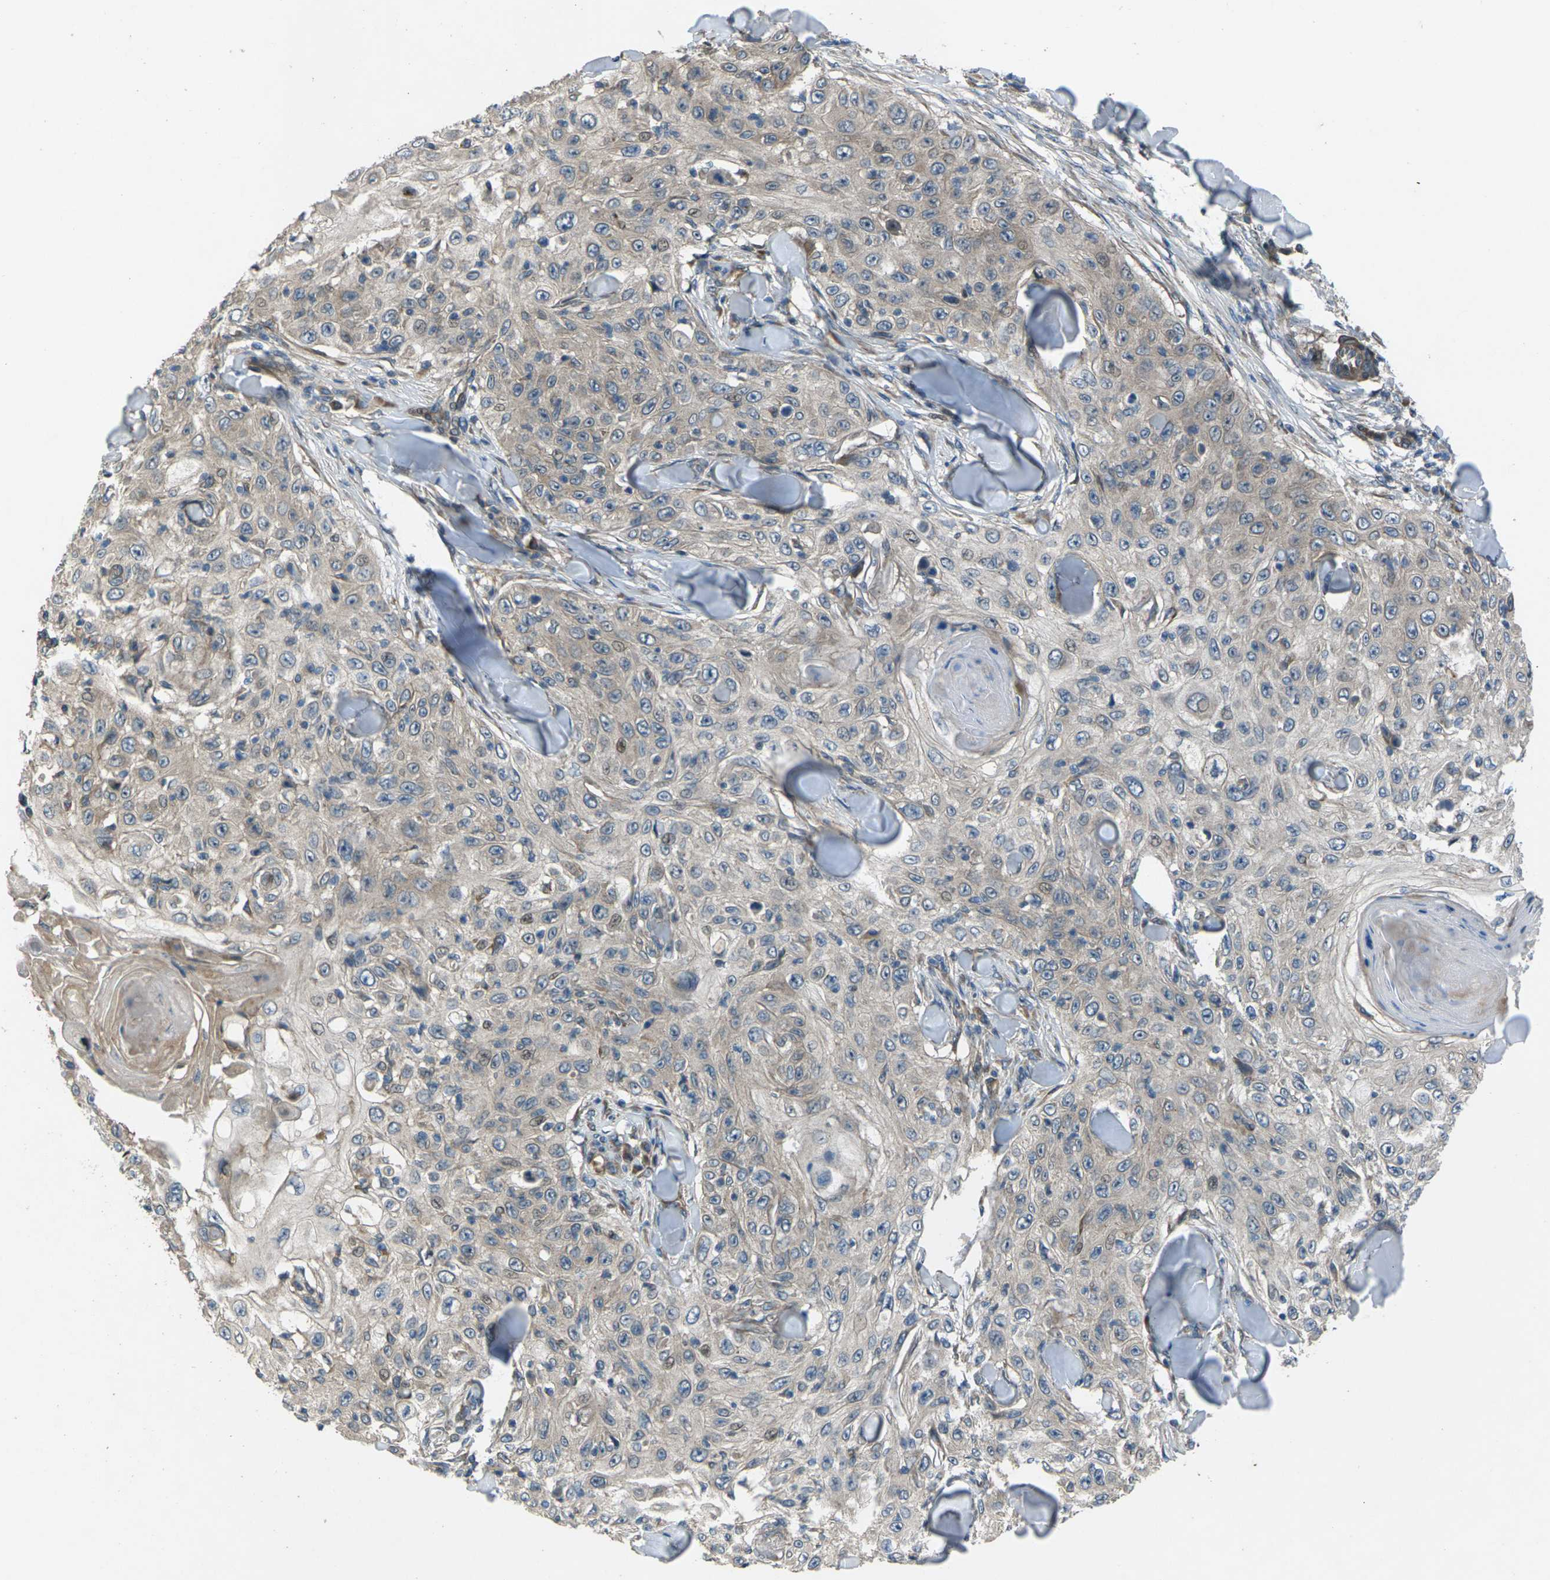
{"staining": {"intensity": "moderate", "quantity": "<25%", "location": "cytoplasmic/membranous"}, "tissue": "skin cancer", "cell_type": "Tumor cells", "image_type": "cancer", "snomed": [{"axis": "morphology", "description": "Squamous cell carcinoma, NOS"}, {"axis": "topography", "description": "Skin"}], "caption": "Human skin squamous cell carcinoma stained for a protein (brown) exhibits moderate cytoplasmic/membranous positive positivity in about <25% of tumor cells.", "gene": "EDNRA", "patient": {"sex": "male", "age": 86}}